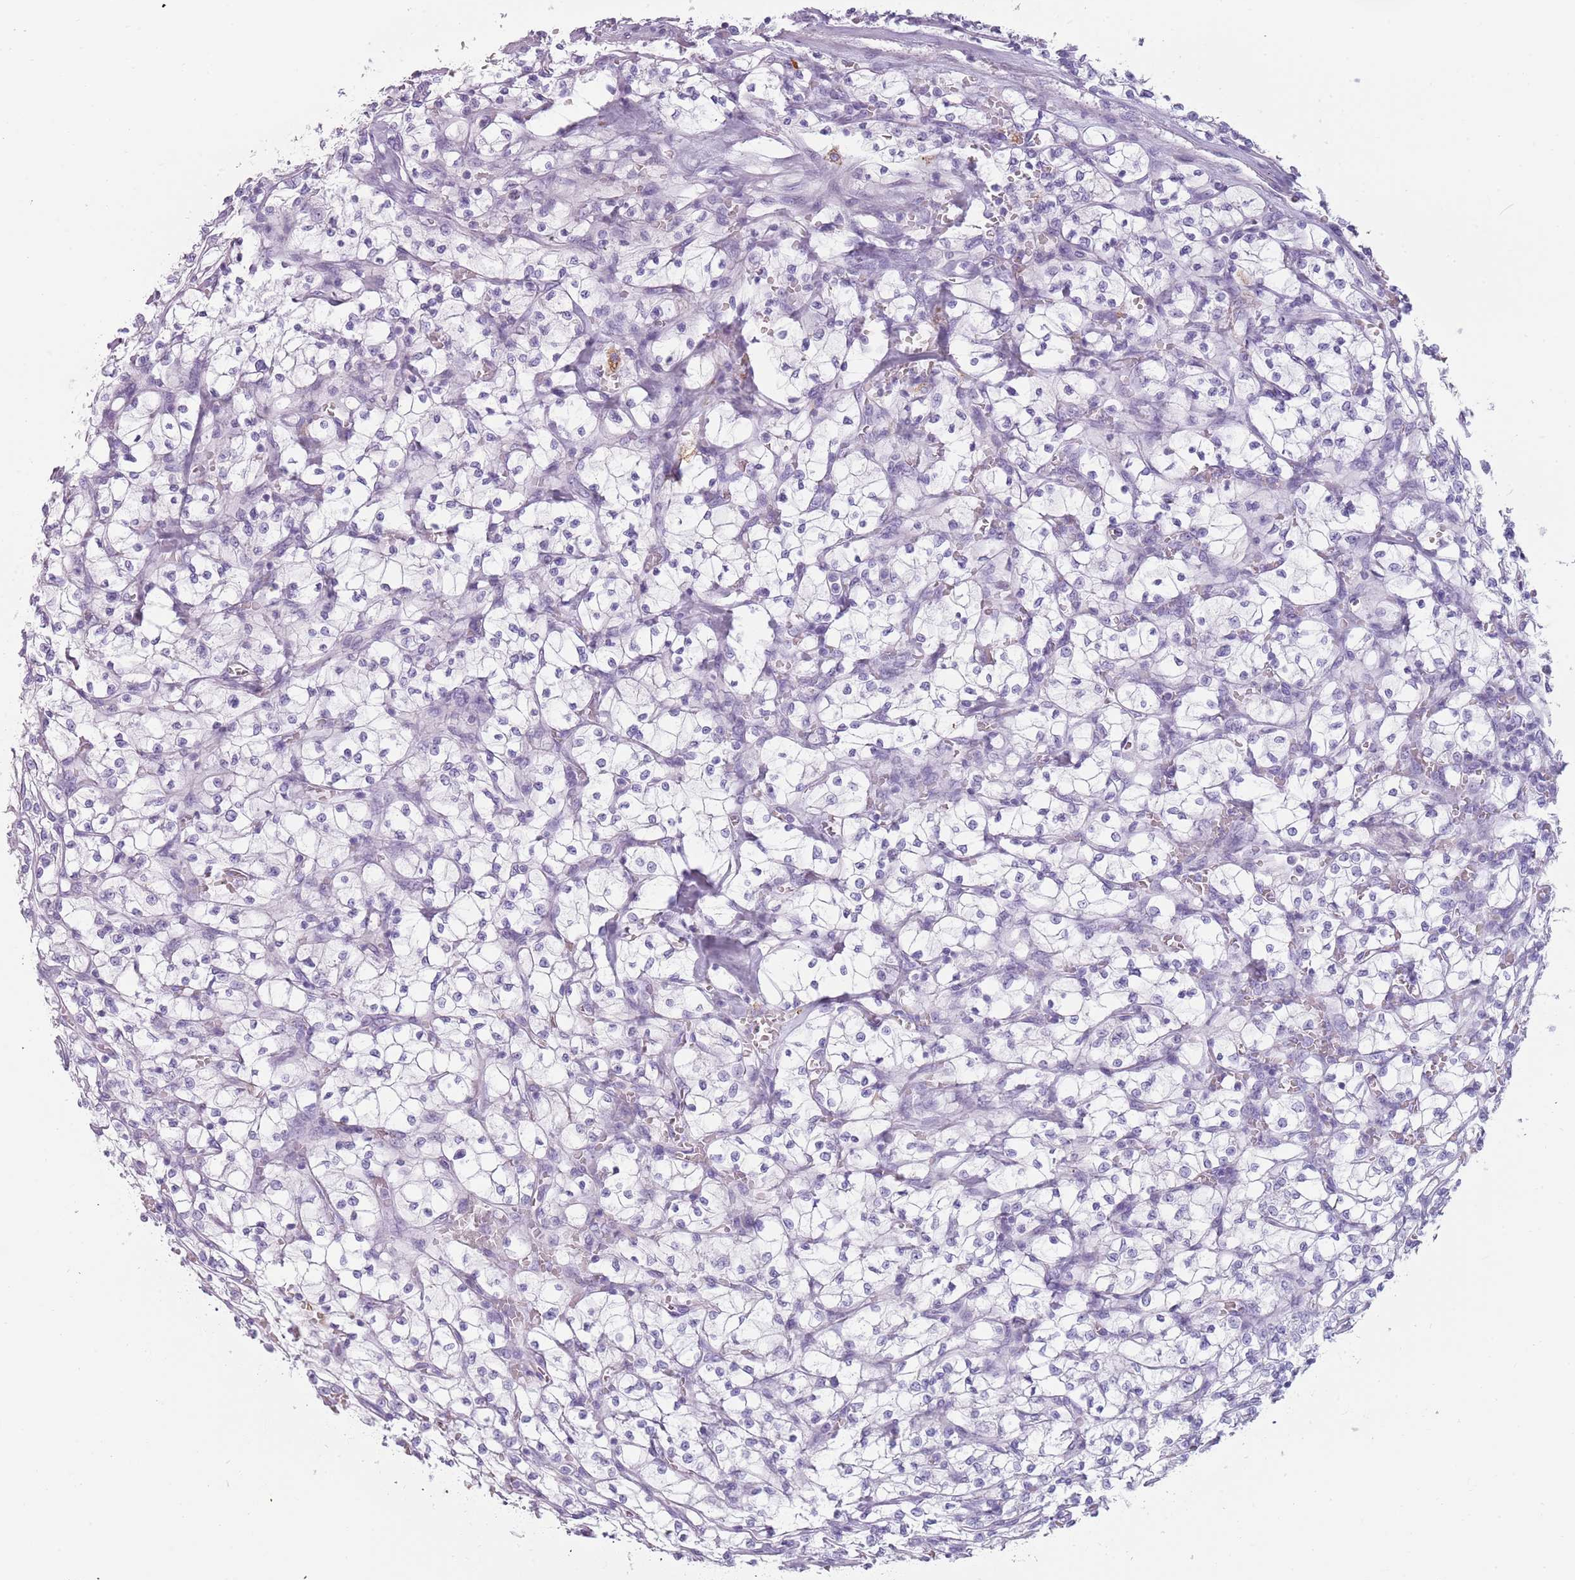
{"staining": {"intensity": "negative", "quantity": "none", "location": "none"}, "tissue": "renal cancer", "cell_type": "Tumor cells", "image_type": "cancer", "snomed": [{"axis": "morphology", "description": "Adenocarcinoma, NOS"}, {"axis": "topography", "description": "Kidney"}], "caption": "Histopathology image shows no significant protein staining in tumor cells of renal adenocarcinoma.", "gene": "COLEC12", "patient": {"sex": "female", "age": 64}}